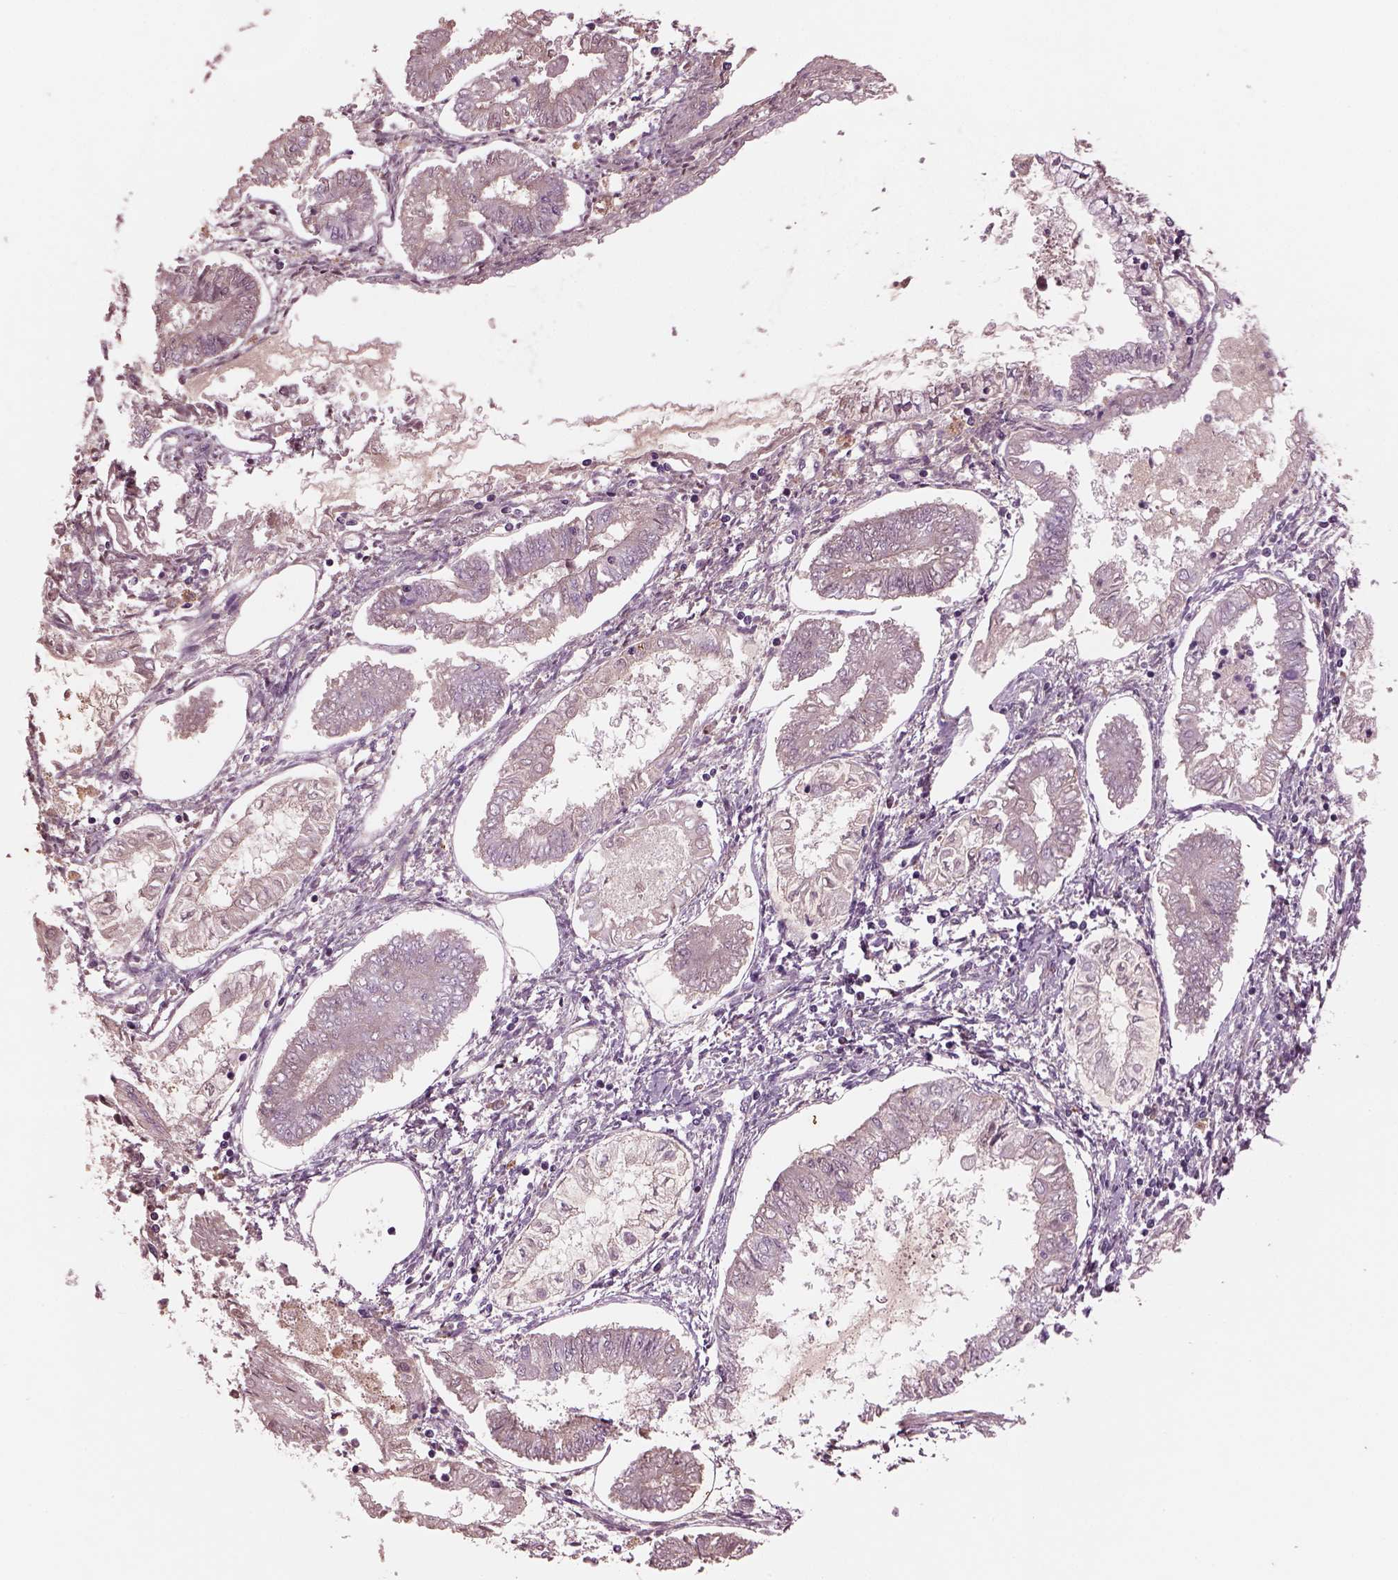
{"staining": {"intensity": "negative", "quantity": "none", "location": "none"}, "tissue": "endometrial cancer", "cell_type": "Tumor cells", "image_type": "cancer", "snomed": [{"axis": "morphology", "description": "Adenocarcinoma, NOS"}, {"axis": "topography", "description": "Endometrium"}], "caption": "High power microscopy histopathology image of an immunohistochemistry photomicrograph of endometrial adenocarcinoma, revealing no significant positivity in tumor cells.", "gene": "PTX4", "patient": {"sex": "female", "age": 68}}